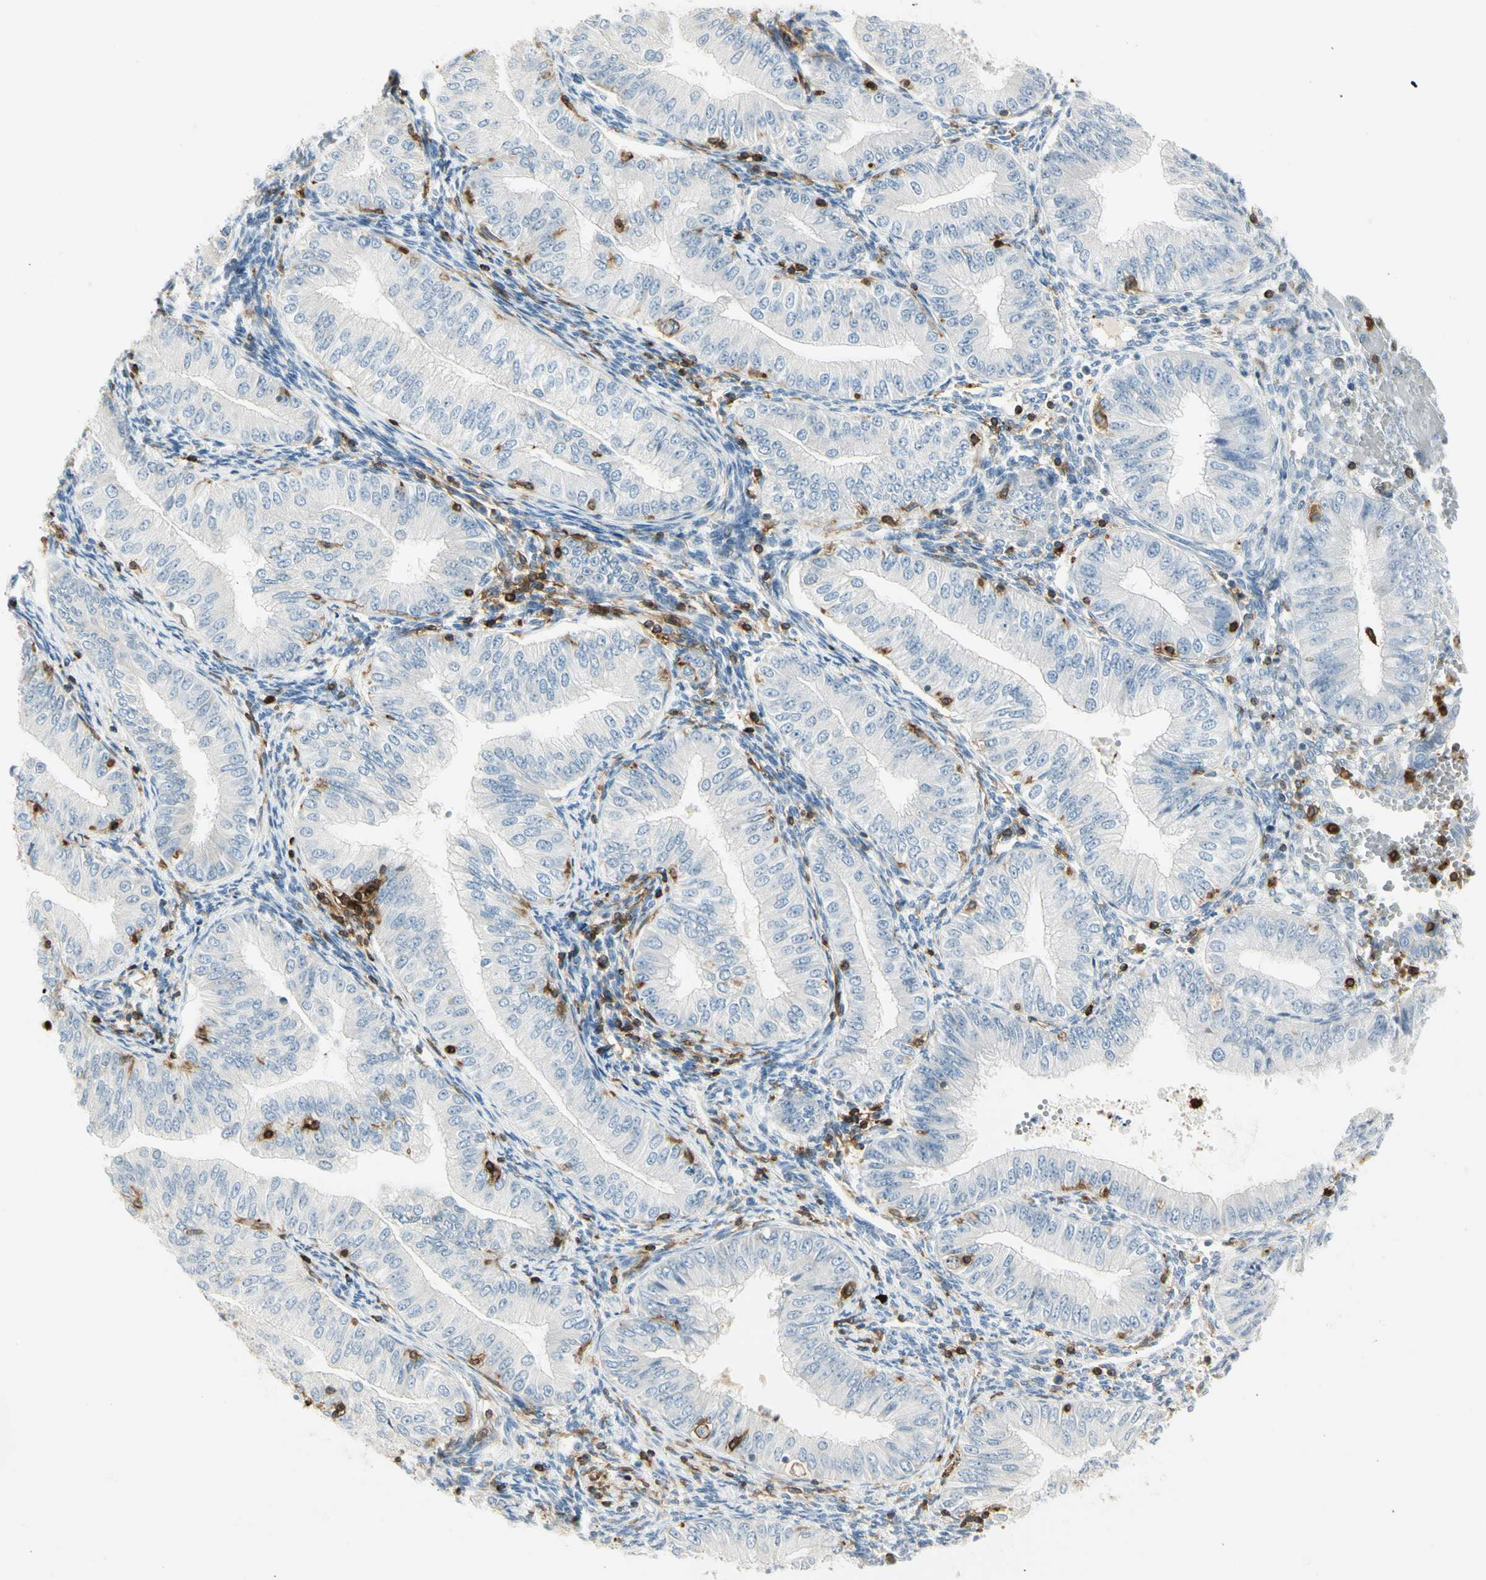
{"staining": {"intensity": "negative", "quantity": "none", "location": "none"}, "tissue": "endometrial cancer", "cell_type": "Tumor cells", "image_type": "cancer", "snomed": [{"axis": "morphology", "description": "Normal tissue, NOS"}, {"axis": "morphology", "description": "Adenocarcinoma, NOS"}, {"axis": "topography", "description": "Endometrium"}], "caption": "Endometrial cancer stained for a protein using immunohistochemistry demonstrates no expression tumor cells.", "gene": "ITGB2", "patient": {"sex": "female", "age": 53}}